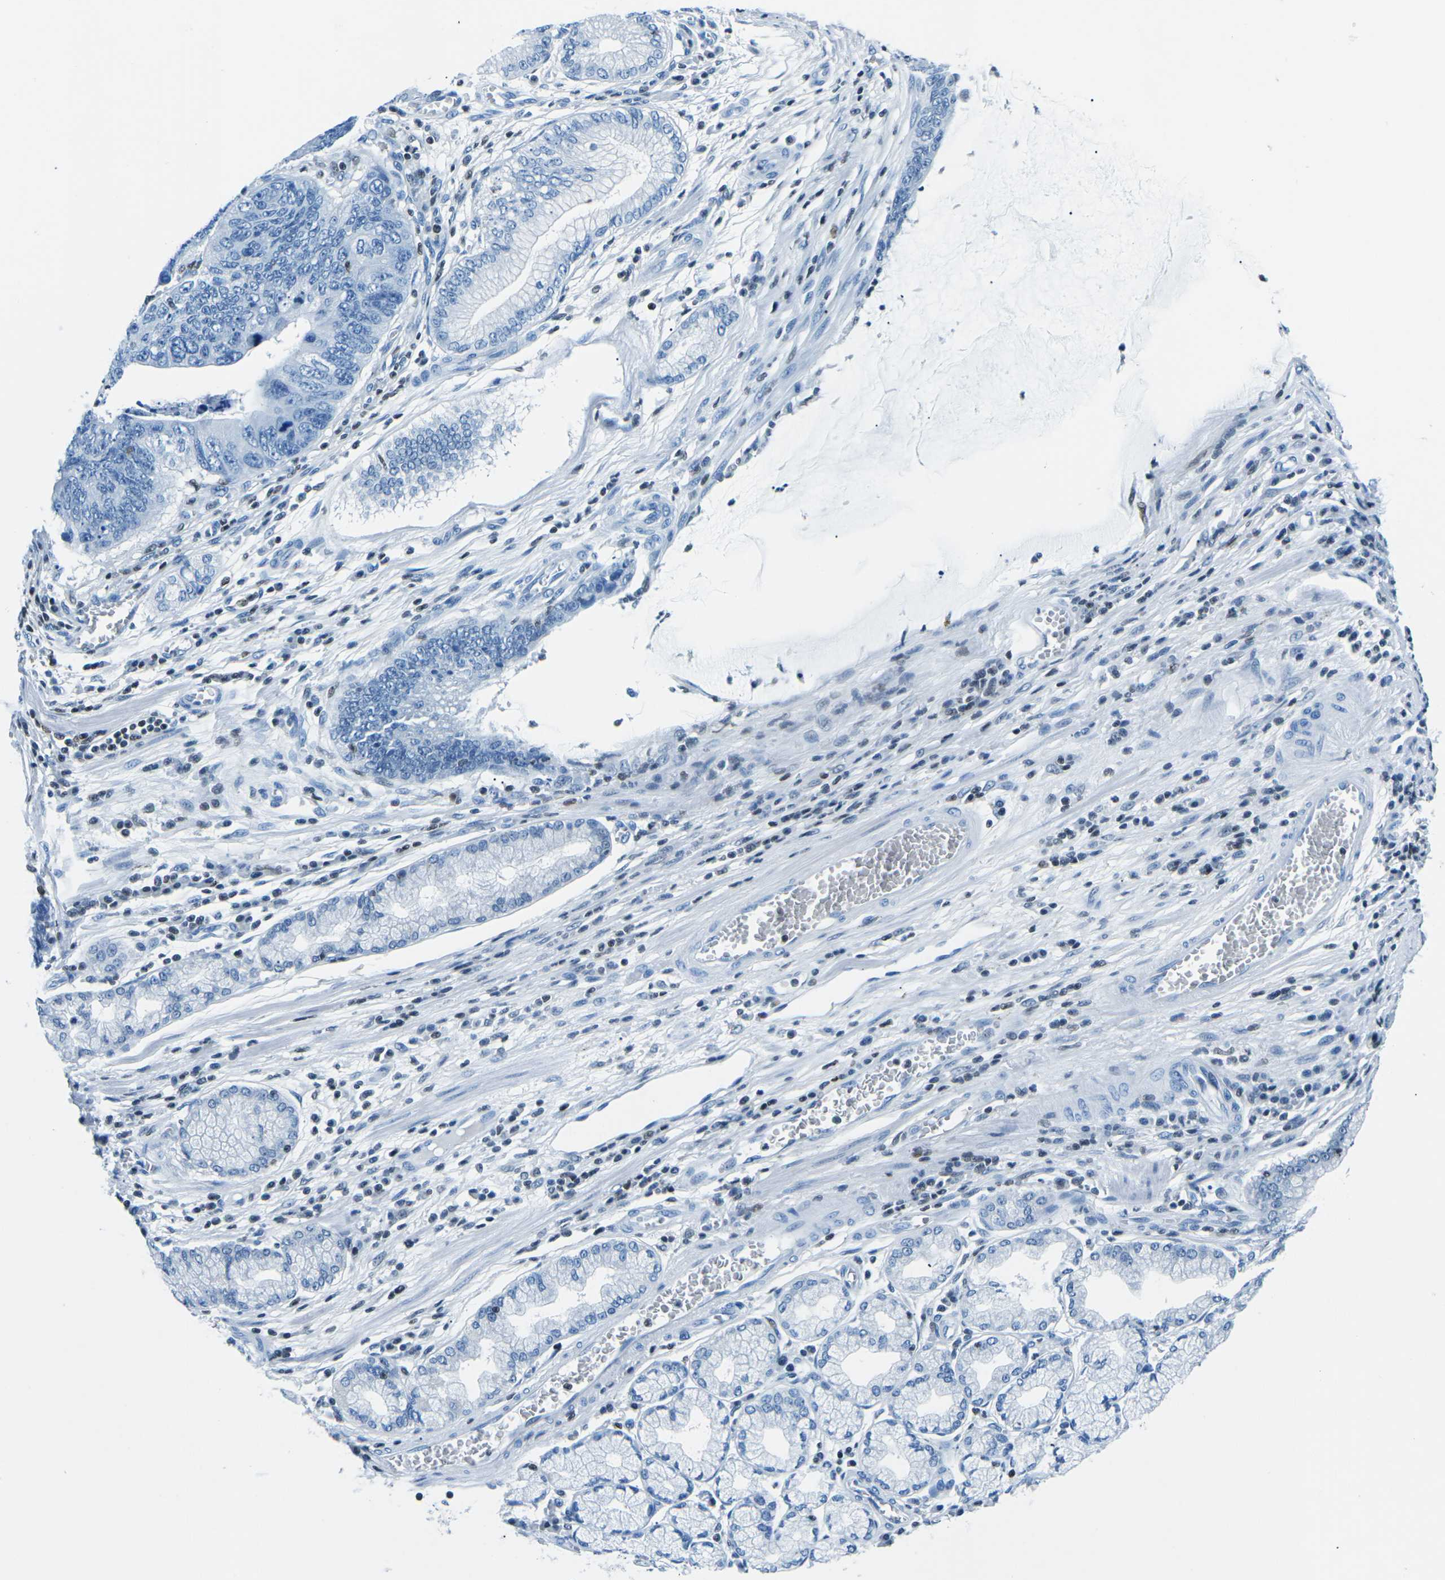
{"staining": {"intensity": "negative", "quantity": "none", "location": "none"}, "tissue": "stomach cancer", "cell_type": "Tumor cells", "image_type": "cancer", "snomed": [{"axis": "morphology", "description": "Adenocarcinoma, NOS"}, {"axis": "topography", "description": "Stomach"}], "caption": "Histopathology image shows no protein staining in tumor cells of stomach adenocarcinoma tissue.", "gene": "CELF2", "patient": {"sex": "male", "age": 59}}